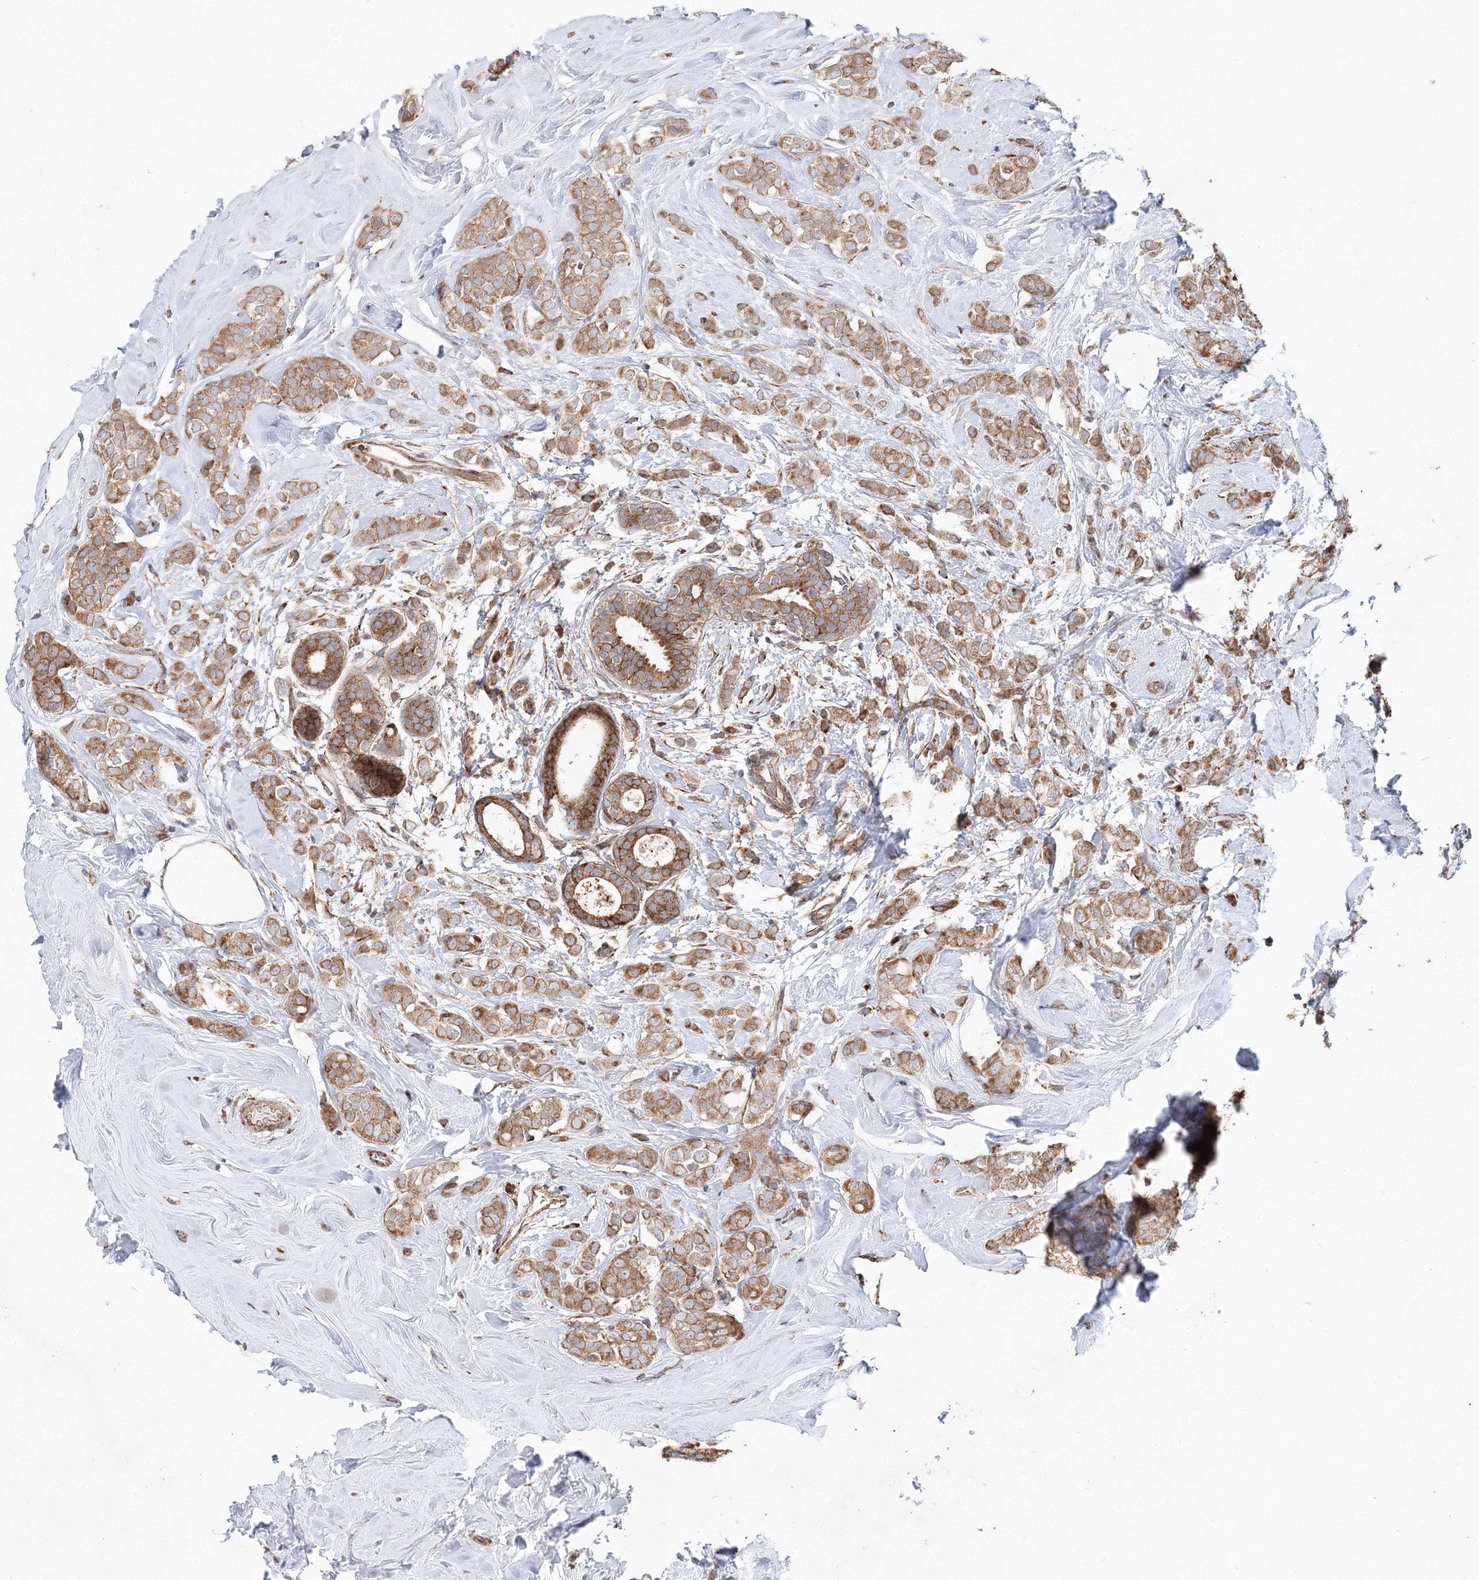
{"staining": {"intensity": "moderate", "quantity": ">75%", "location": "cytoplasmic/membranous"}, "tissue": "breast cancer", "cell_type": "Tumor cells", "image_type": "cancer", "snomed": [{"axis": "morphology", "description": "Lobular carcinoma"}, {"axis": "topography", "description": "Breast"}], "caption": "A brown stain highlights moderate cytoplasmic/membranous positivity of a protein in lobular carcinoma (breast) tumor cells.", "gene": "ZFYVE16", "patient": {"sex": "female", "age": 47}}